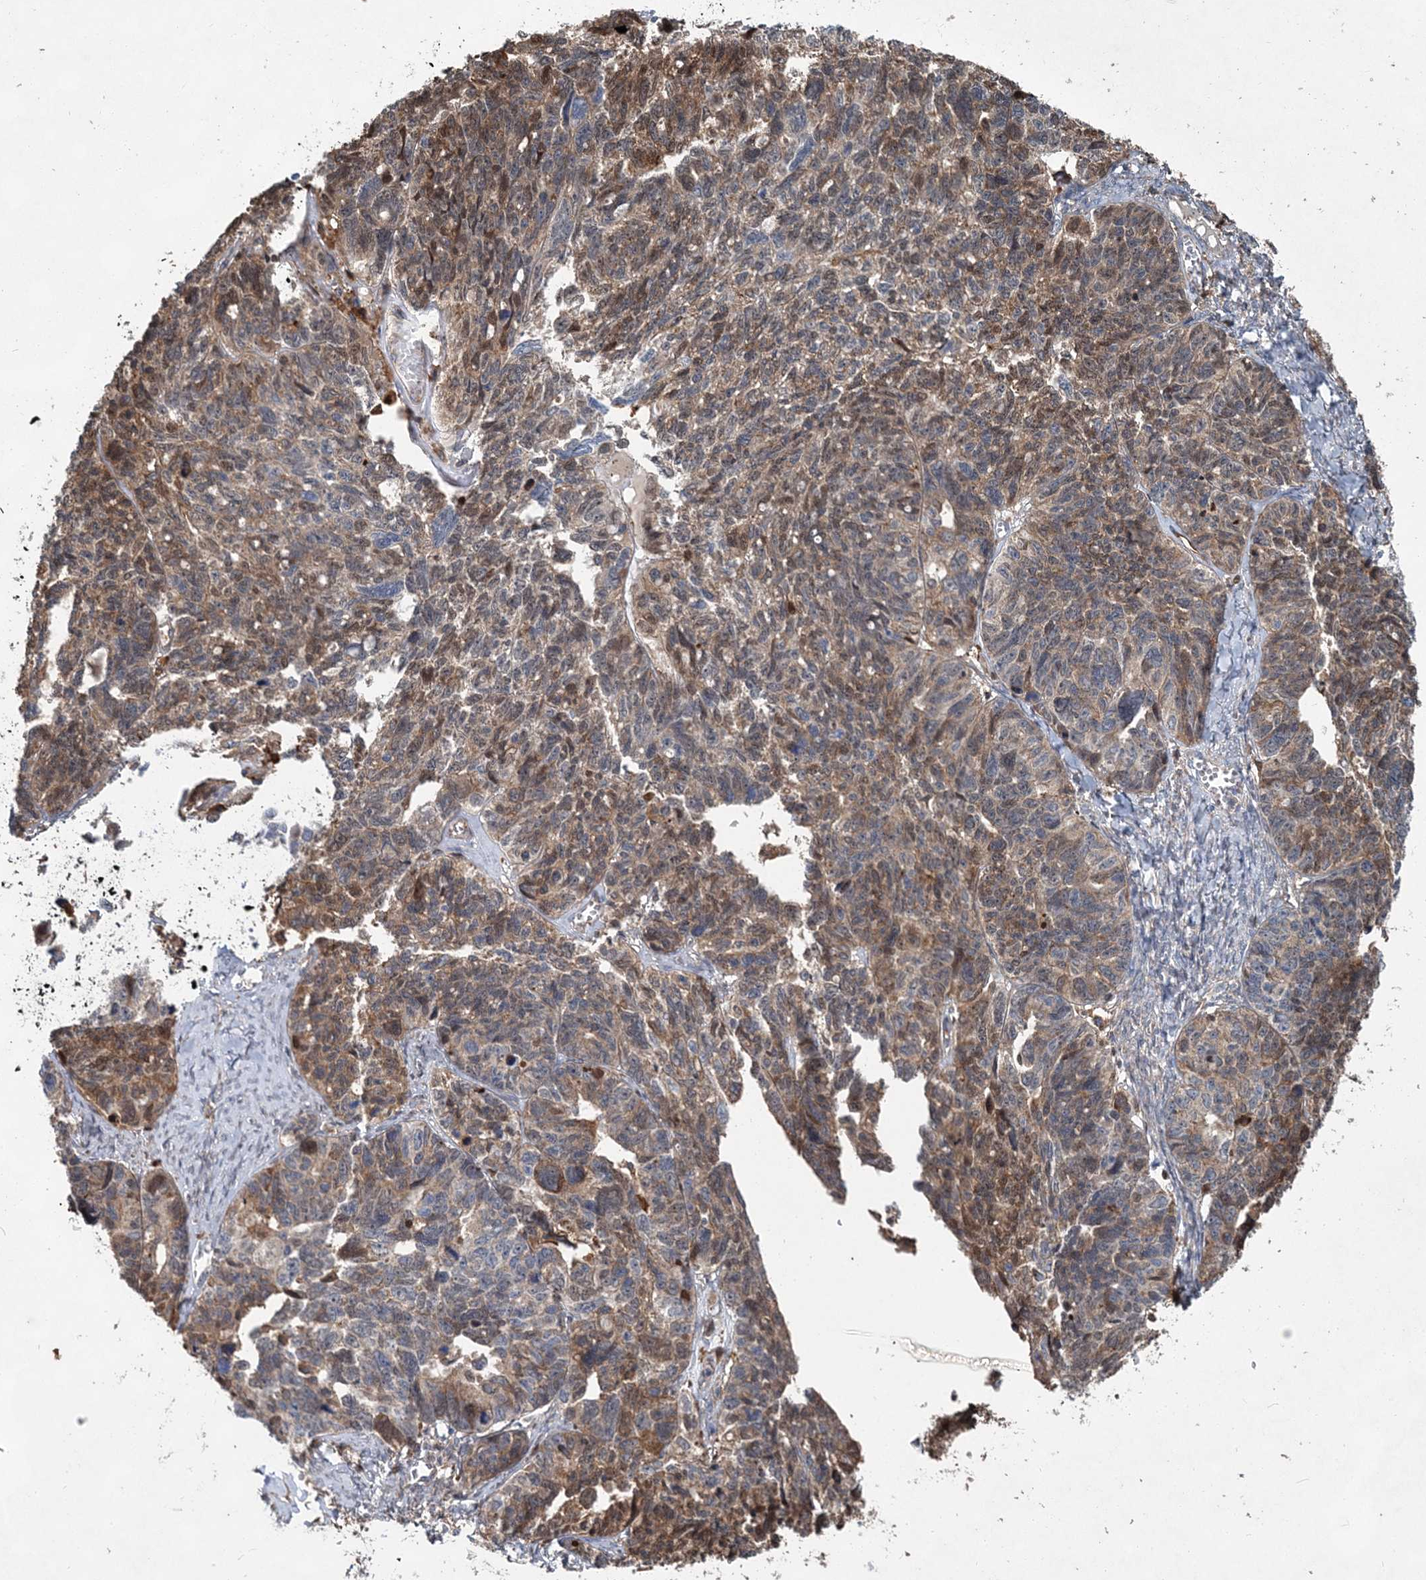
{"staining": {"intensity": "moderate", "quantity": ">75%", "location": "cytoplasmic/membranous"}, "tissue": "ovarian cancer", "cell_type": "Tumor cells", "image_type": "cancer", "snomed": [{"axis": "morphology", "description": "Cystadenocarcinoma, serous, NOS"}, {"axis": "topography", "description": "Ovary"}], "caption": "The photomicrograph reveals a brown stain indicating the presence of a protein in the cytoplasmic/membranous of tumor cells in ovarian cancer.", "gene": "SPOPL", "patient": {"sex": "female", "age": 79}}